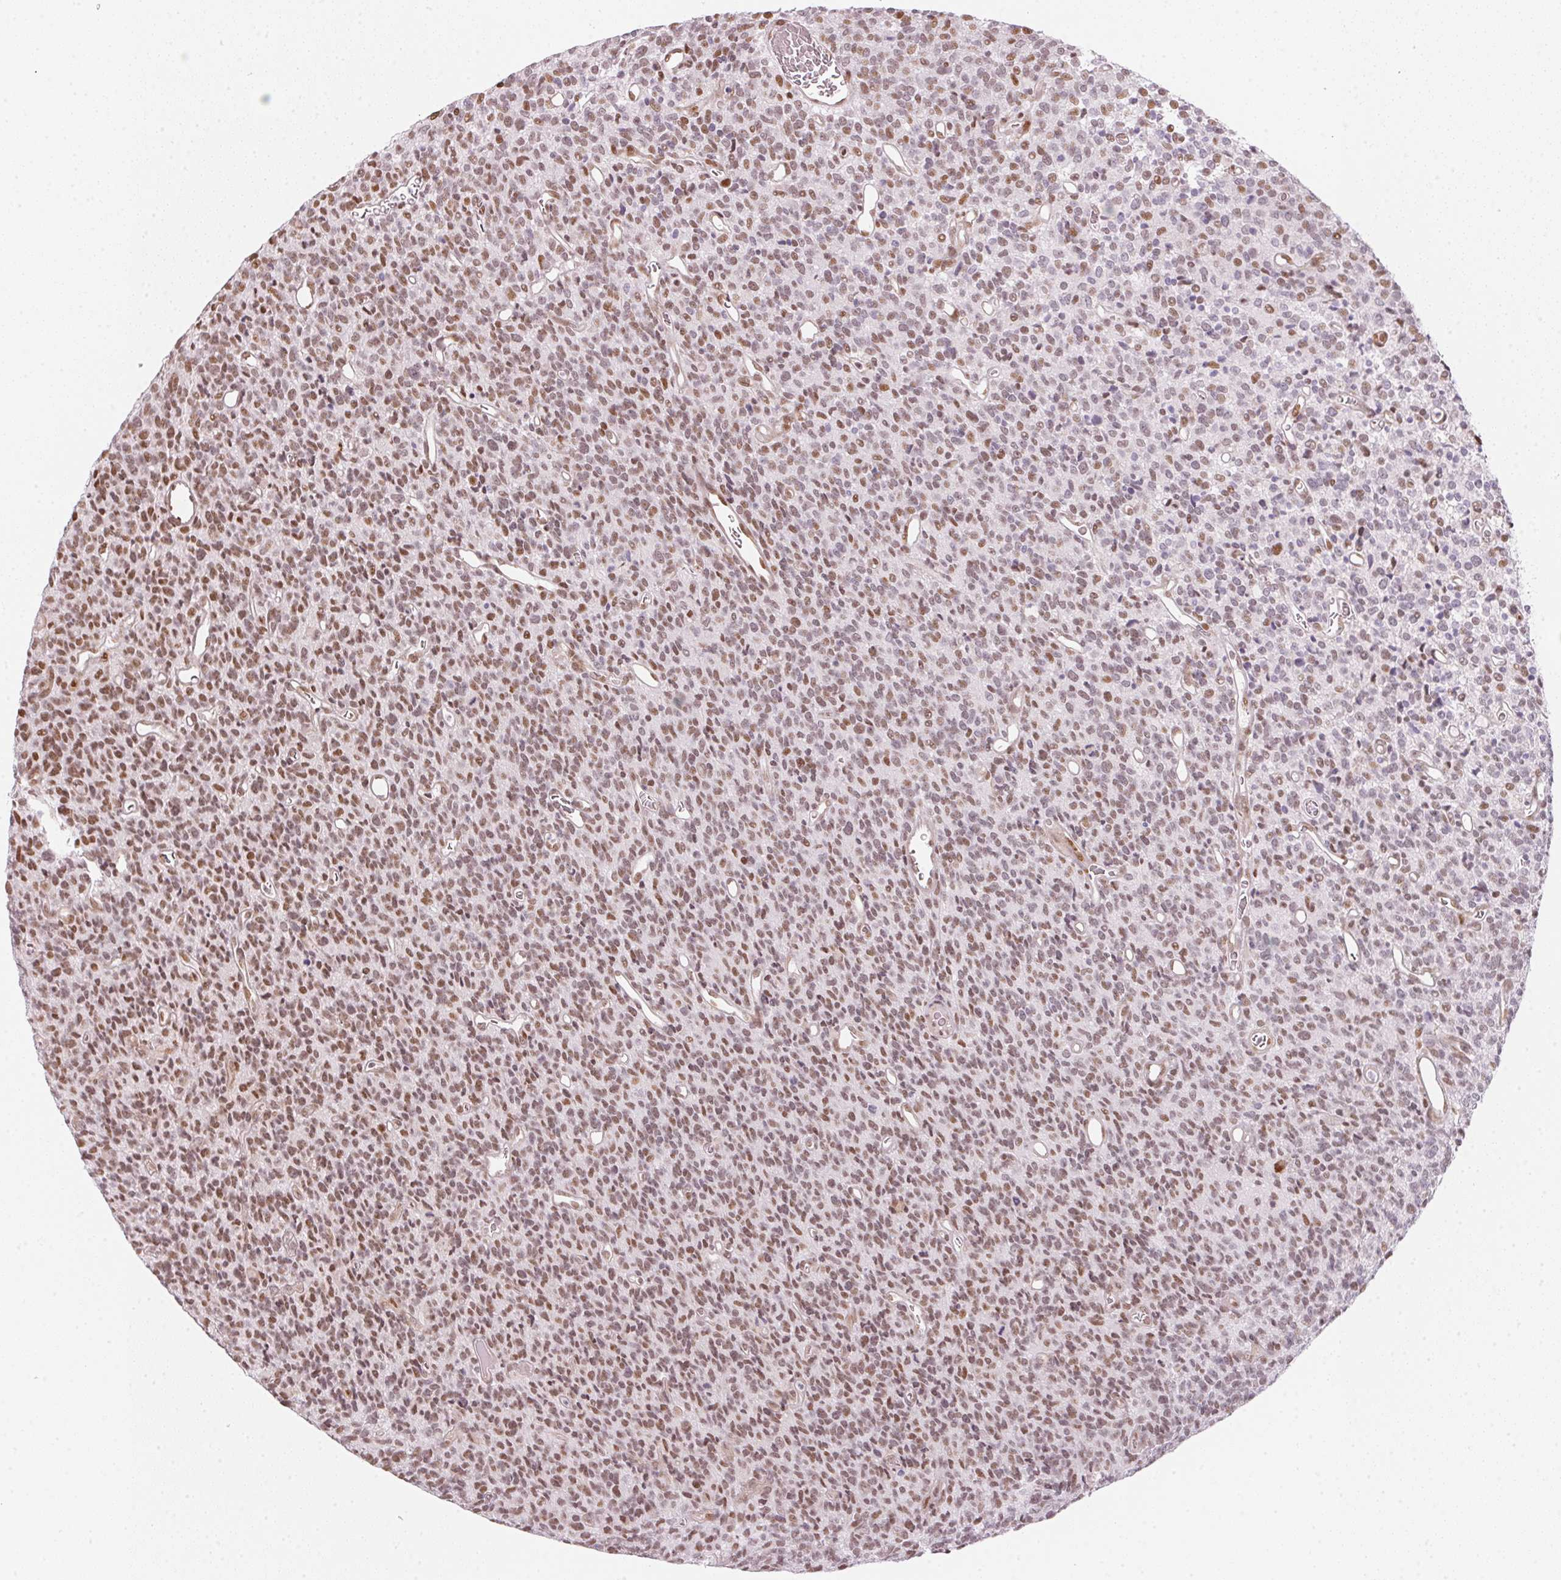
{"staining": {"intensity": "moderate", "quantity": ">75%", "location": "nuclear"}, "tissue": "glioma", "cell_type": "Tumor cells", "image_type": "cancer", "snomed": [{"axis": "morphology", "description": "Glioma, malignant, High grade"}, {"axis": "topography", "description": "Brain"}], "caption": "Immunohistochemical staining of human glioma demonstrates medium levels of moderate nuclear positivity in approximately >75% of tumor cells. The staining was performed using DAB to visualize the protein expression in brown, while the nuclei were stained in blue with hematoxylin (Magnification: 20x).", "gene": "KAT6A", "patient": {"sex": "male", "age": 76}}